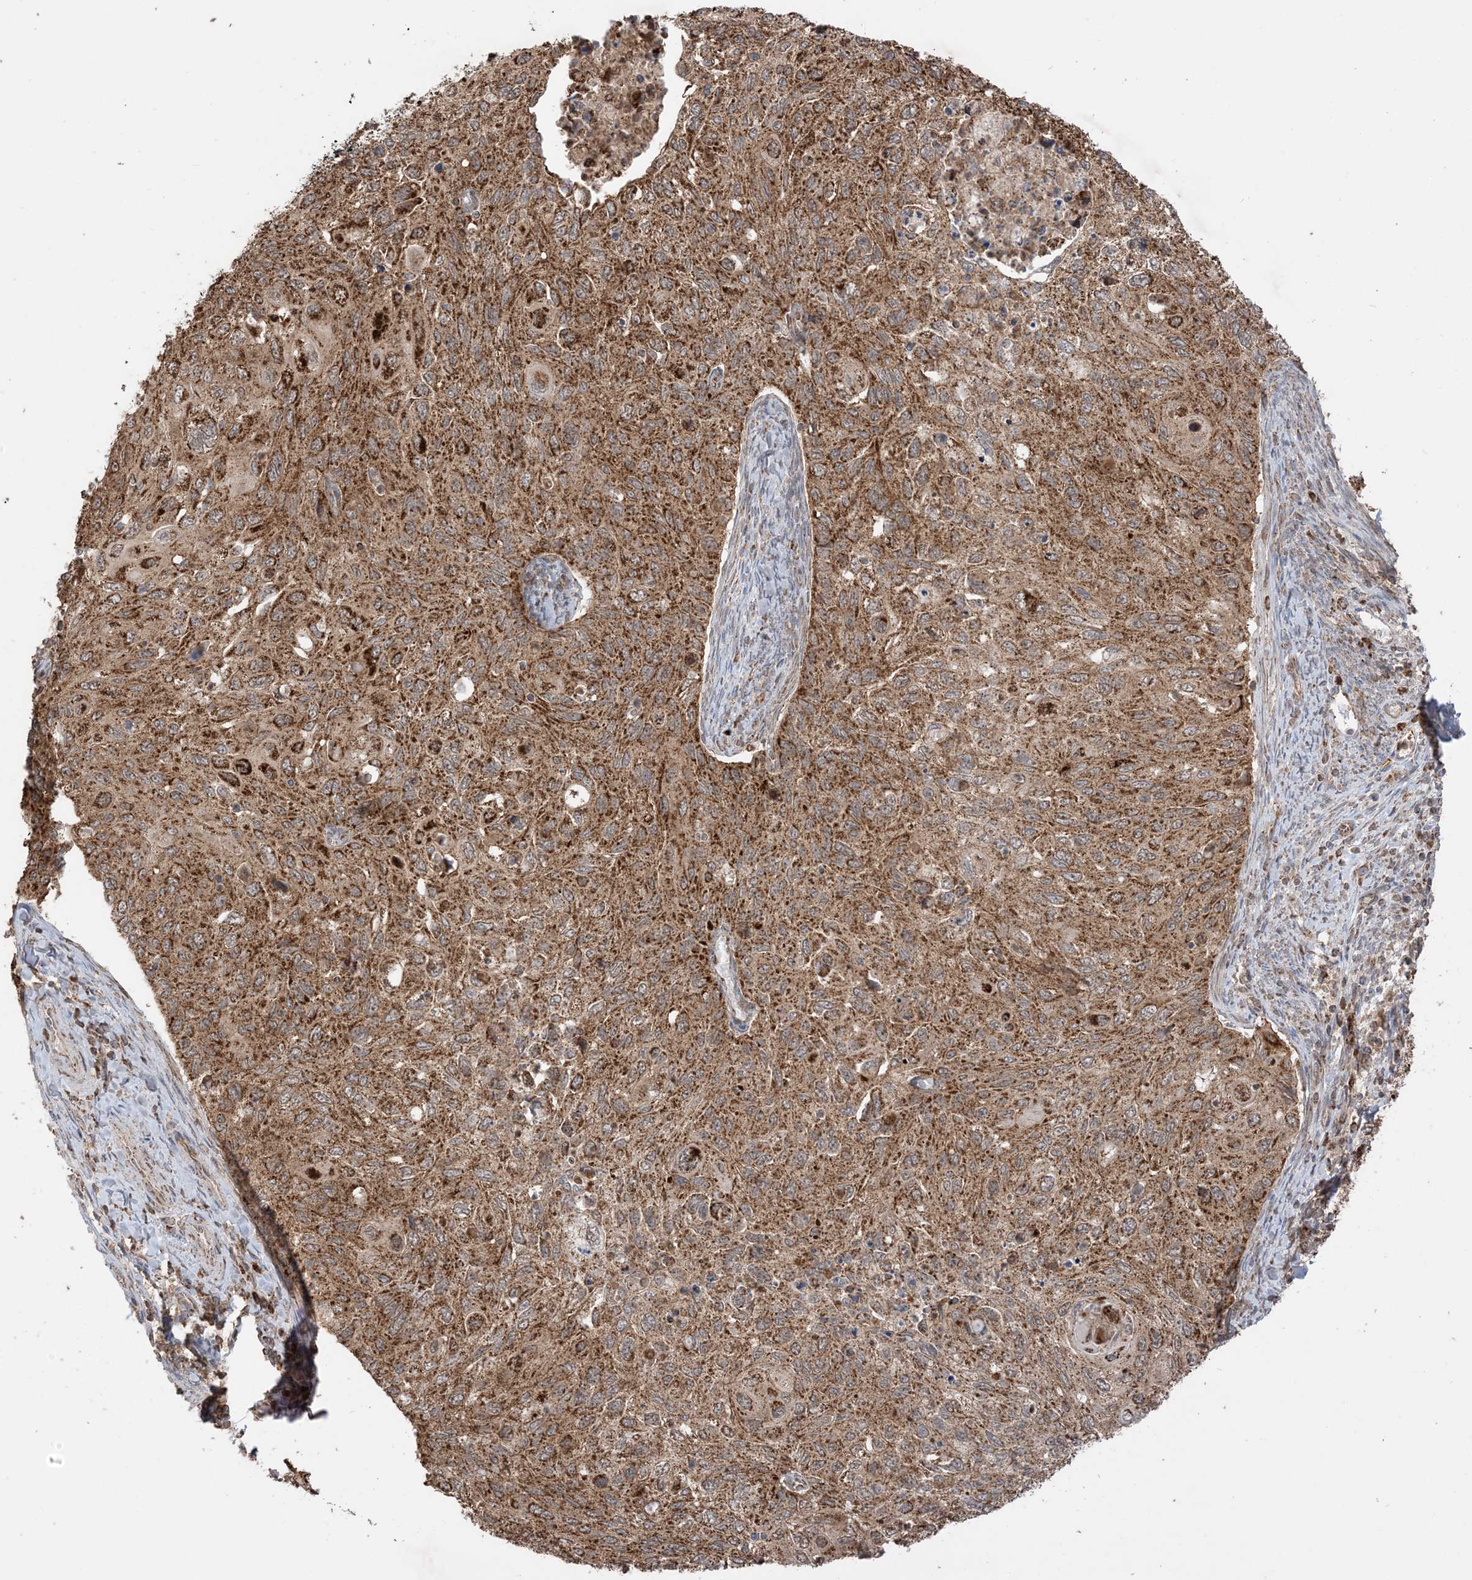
{"staining": {"intensity": "strong", "quantity": ">75%", "location": "cytoplasmic/membranous"}, "tissue": "cervical cancer", "cell_type": "Tumor cells", "image_type": "cancer", "snomed": [{"axis": "morphology", "description": "Squamous cell carcinoma, NOS"}, {"axis": "topography", "description": "Cervix"}], "caption": "Tumor cells display high levels of strong cytoplasmic/membranous staining in about >75% of cells in squamous cell carcinoma (cervical). Using DAB (3,3'-diaminobenzidine) (brown) and hematoxylin (blue) stains, captured at high magnification using brightfield microscopy.", "gene": "N4BP3", "patient": {"sex": "female", "age": 70}}